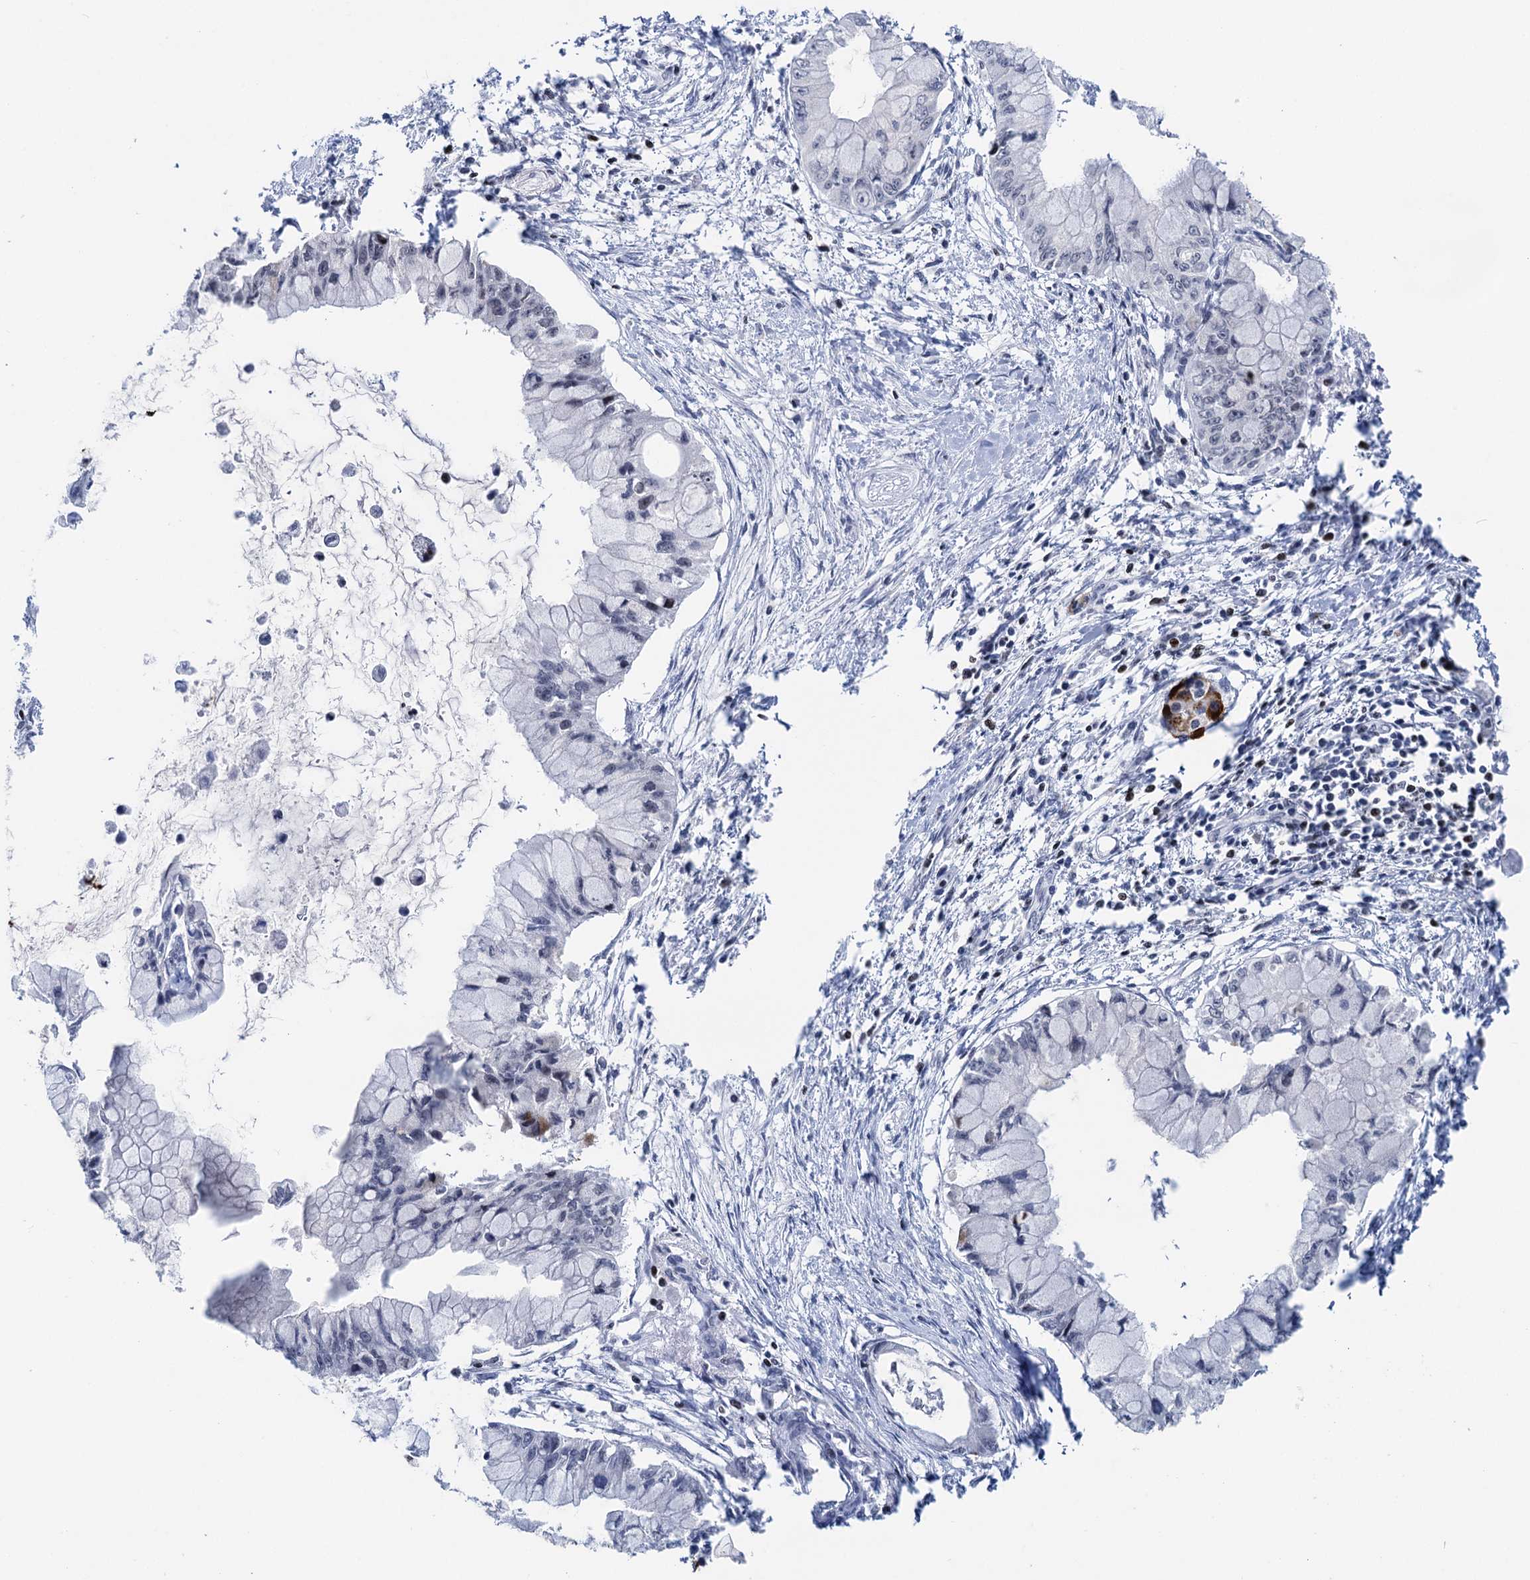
{"staining": {"intensity": "negative", "quantity": "none", "location": "none"}, "tissue": "pancreatic cancer", "cell_type": "Tumor cells", "image_type": "cancer", "snomed": [{"axis": "morphology", "description": "Adenocarcinoma, NOS"}, {"axis": "topography", "description": "Pancreas"}], "caption": "Immunohistochemistry (IHC) micrograph of neoplastic tissue: pancreatic cancer (adenocarcinoma) stained with DAB (3,3'-diaminobenzidine) shows no significant protein positivity in tumor cells.", "gene": "ZCCHC10", "patient": {"sex": "male", "age": 48}}